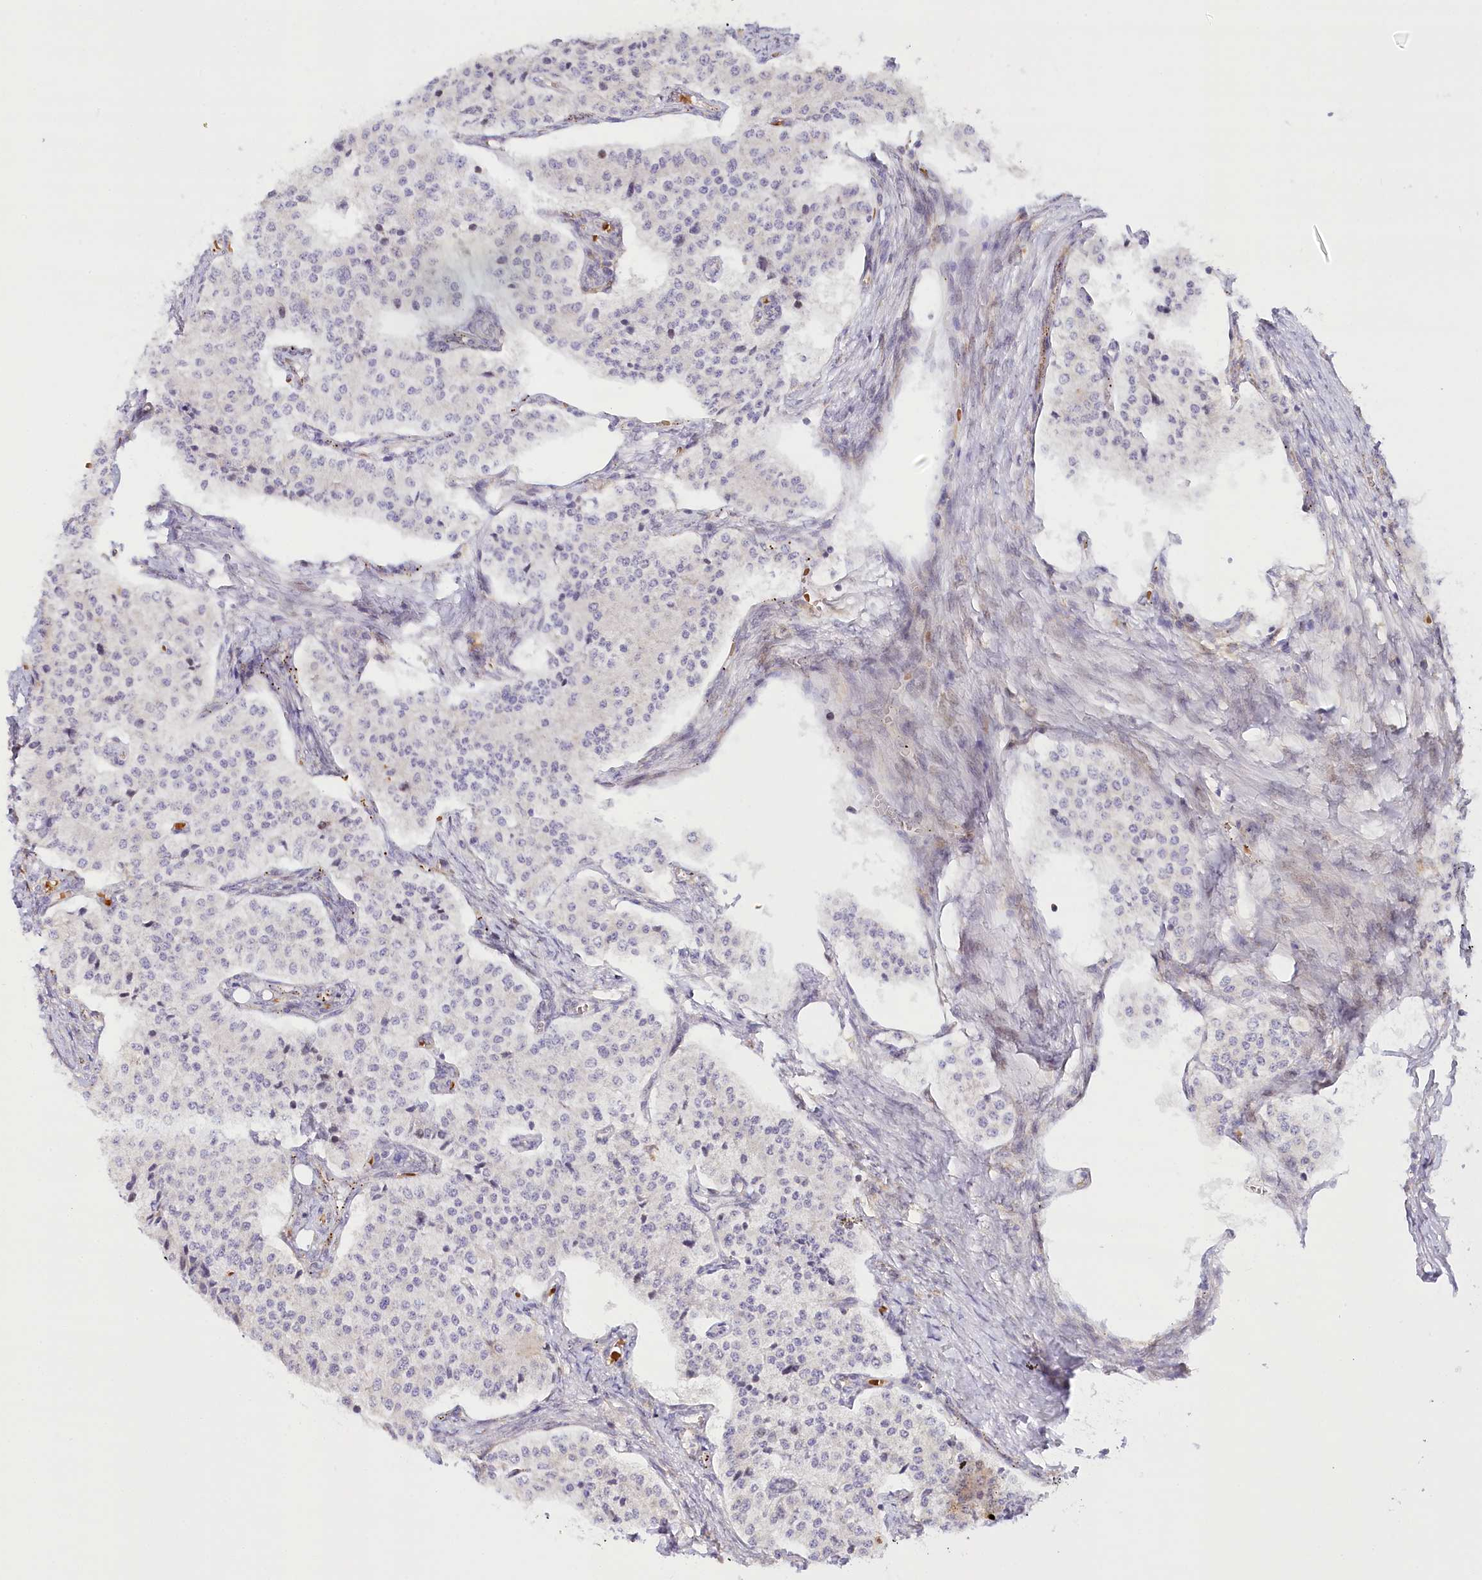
{"staining": {"intensity": "negative", "quantity": "none", "location": "none"}, "tissue": "carcinoid", "cell_type": "Tumor cells", "image_type": "cancer", "snomed": [{"axis": "morphology", "description": "Carcinoid, malignant, NOS"}, {"axis": "topography", "description": "Colon"}], "caption": "This is a histopathology image of immunohistochemistry (IHC) staining of carcinoid, which shows no positivity in tumor cells. The staining was performed using DAB (3,3'-diaminobenzidine) to visualize the protein expression in brown, while the nuclei were stained in blue with hematoxylin (Magnification: 20x).", "gene": "WDR36", "patient": {"sex": "female", "age": 52}}